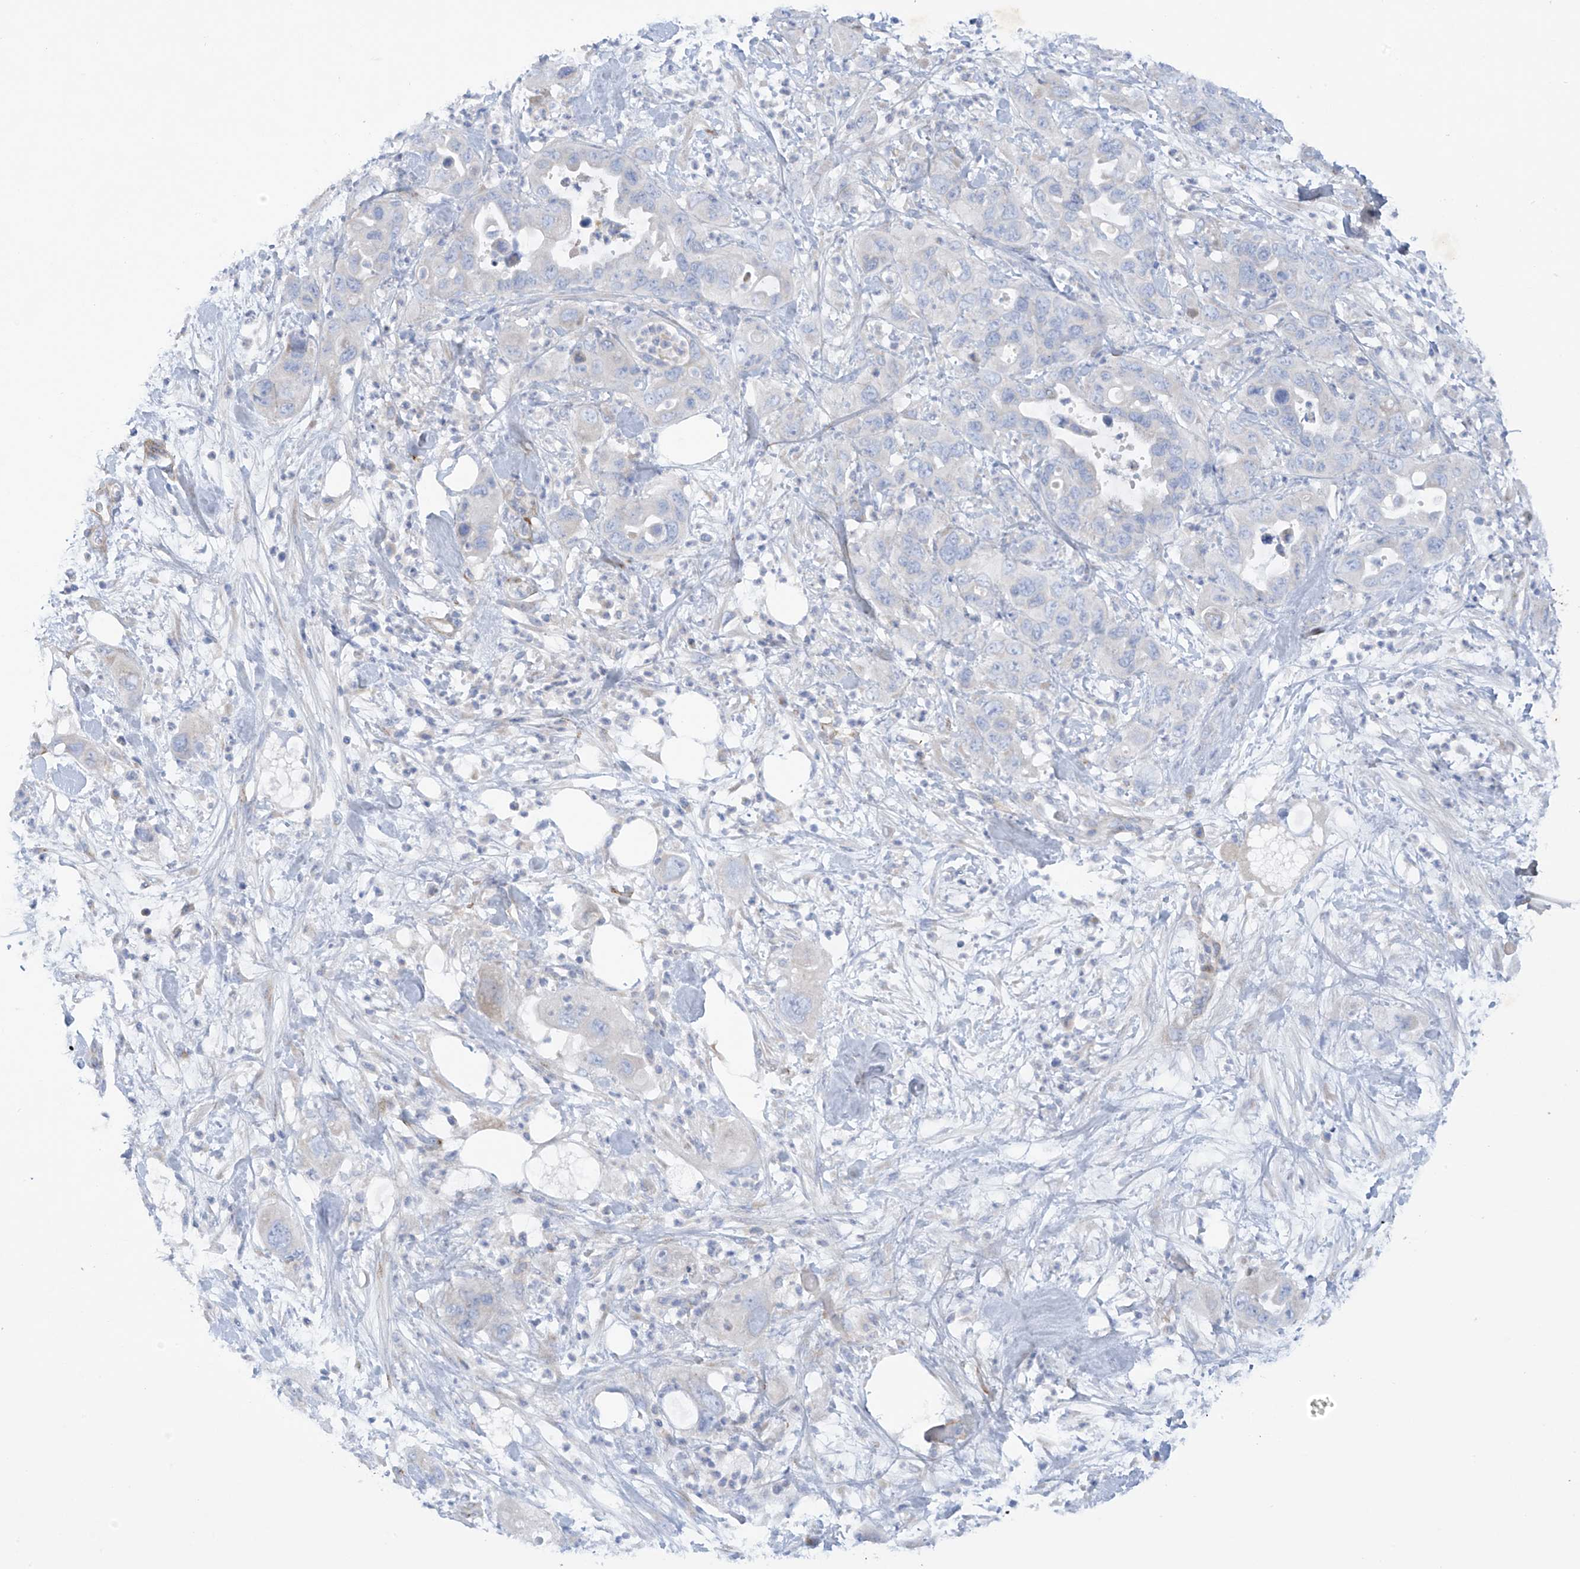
{"staining": {"intensity": "negative", "quantity": "none", "location": "none"}, "tissue": "pancreatic cancer", "cell_type": "Tumor cells", "image_type": "cancer", "snomed": [{"axis": "morphology", "description": "Adenocarcinoma, NOS"}, {"axis": "topography", "description": "Pancreas"}], "caption": "Protein analysis of adenocarcinoma (pancreatic) reveals no significant expression in tumor cells. (DAB IHC with hematoxylin counter stain).", "gene": "TRMT2B", "patient": {"sex": "female", "age": 71}}